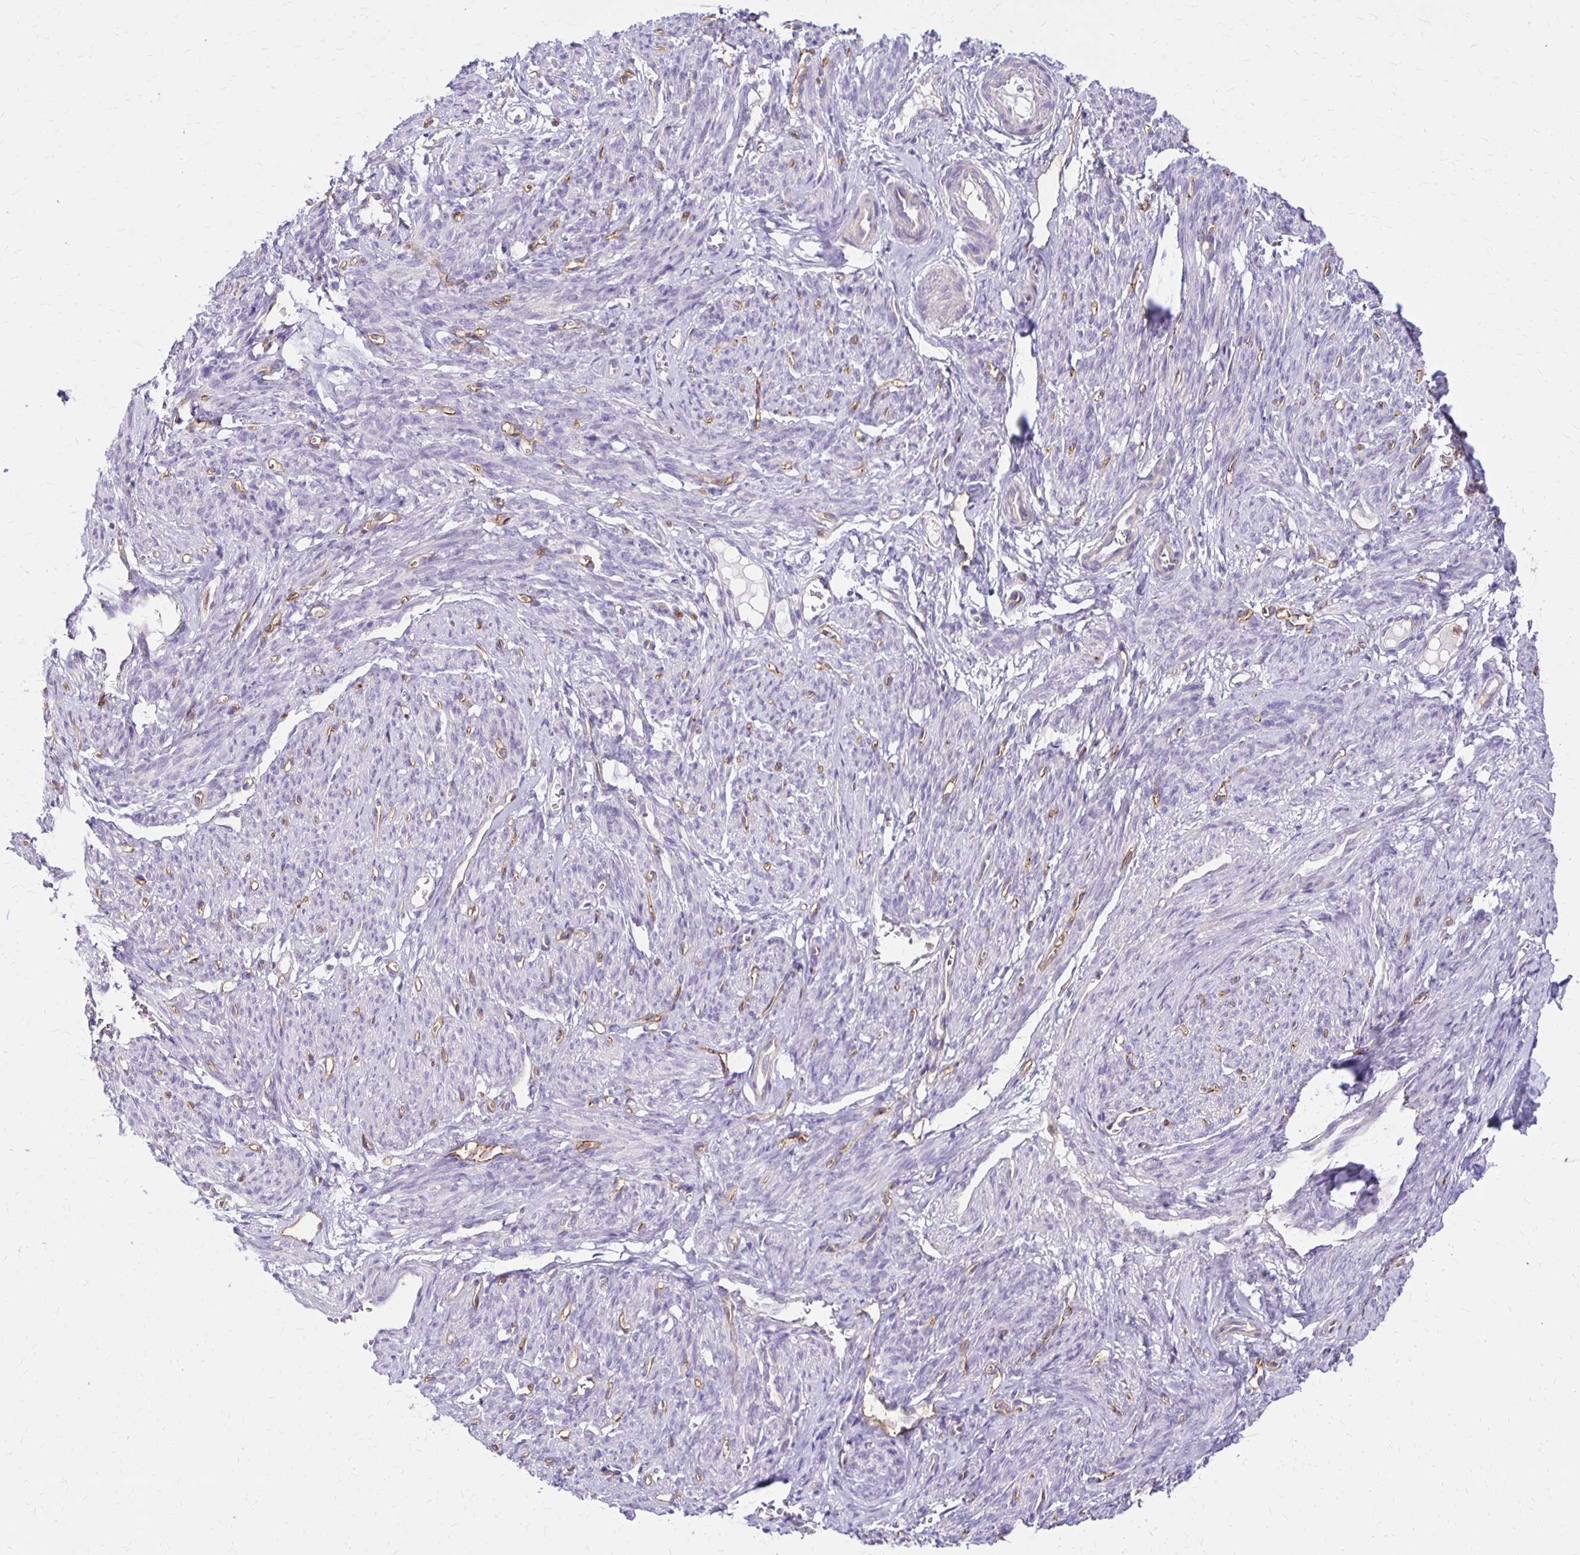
{"staining": {"intensity": "negative", "quantity": "none", "location": "none"}, "tissue": "smooth muscle", "cell_type": "Smooth muscle cells", "image_type": "normal", "snomed": [{"axis": "morphology", "description": "Normal tissue, NOS"}, {"axis": "topography", "description": "Smooth muscle"}], "caption": "DAB immunohistochemical staining of unremarkable human smooth muscle exhibits no significant positivity in smooth muscle cells. (DAB (3,3'-diaminobenzidine) immunohistochemistry with hematoxylin counter stain).", "gene": "TTYH1", "patient": {"sex": "female", "age": 65}}